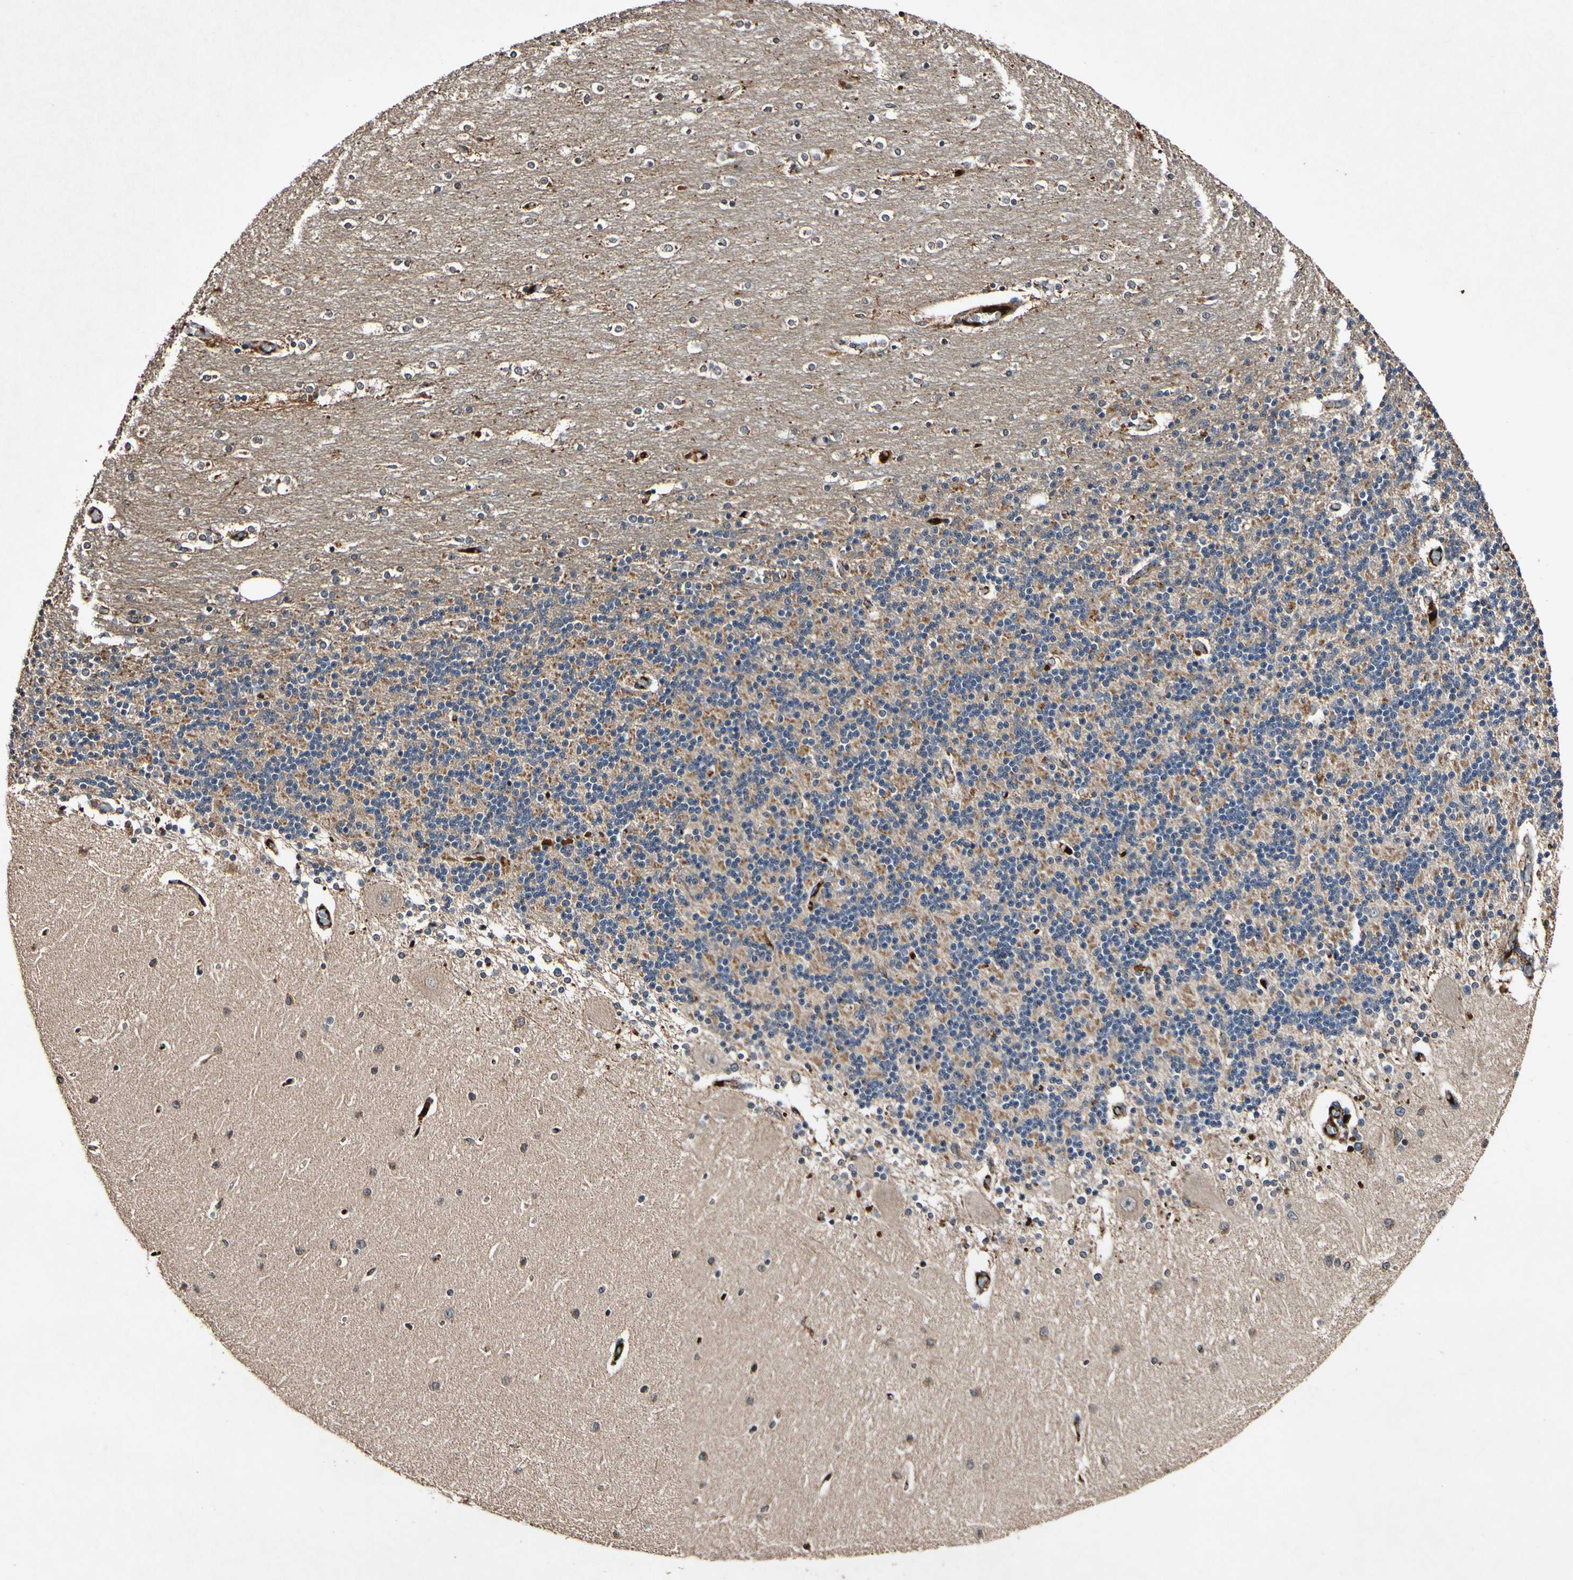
{"staining": {"intensity": "moderate", "quantity": "25%-75%", "location": "cytoplasmic/membranous"}, "tissue": "cerebellum", "cell_type": "Cells in granular layer", "image_type": "normal", "snomed": [{"axis": "morphology", "description": "Normal tissue, NOS"}, {"axis": "topography", "description": "Cerebellum"}], "caption": "This micrograph demonstrates IHC staining of benign cerebellum, with medium moderate cytoplasmic/membranous staining in about 25%-75% of cells in granular layer.", "gene": "PLAT", "patient": {"sex": "female", "age": 54}}